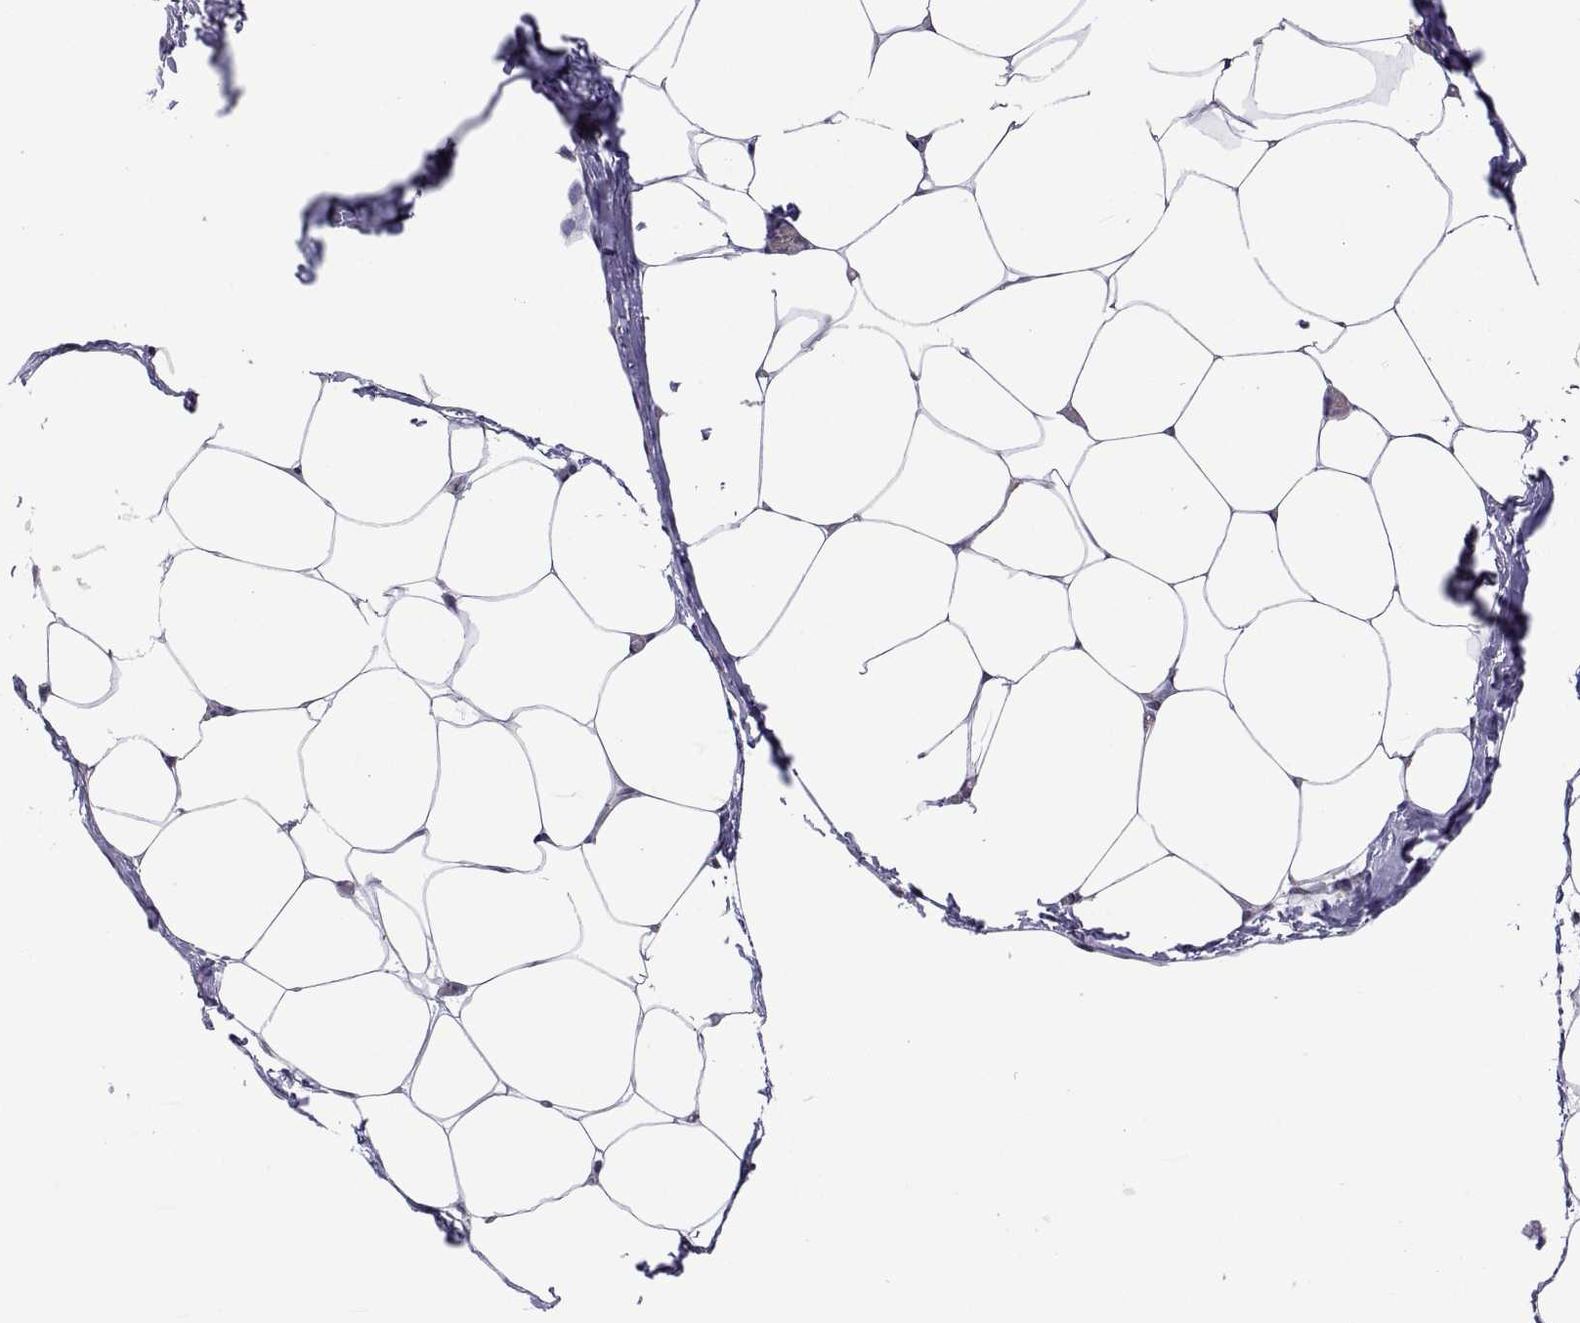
{"staining": {"intensity": "negative", "quantity": "none", "location": "none"}, "tissue": "adipose tissue", "cell_type": "Adipocytes", "image_type": "normal", "snomed": [{"axis": "morphology", "description": "Normal tissue, NOS"}, {"axis": "topography", "description": "Adipose tissue"}], "caption": "Histopathology image shows no significant protein staining in adipocytes of normal adipose tissue.", "gene": "NR4A1", "patient": {"sex": "male", "age": 57}}